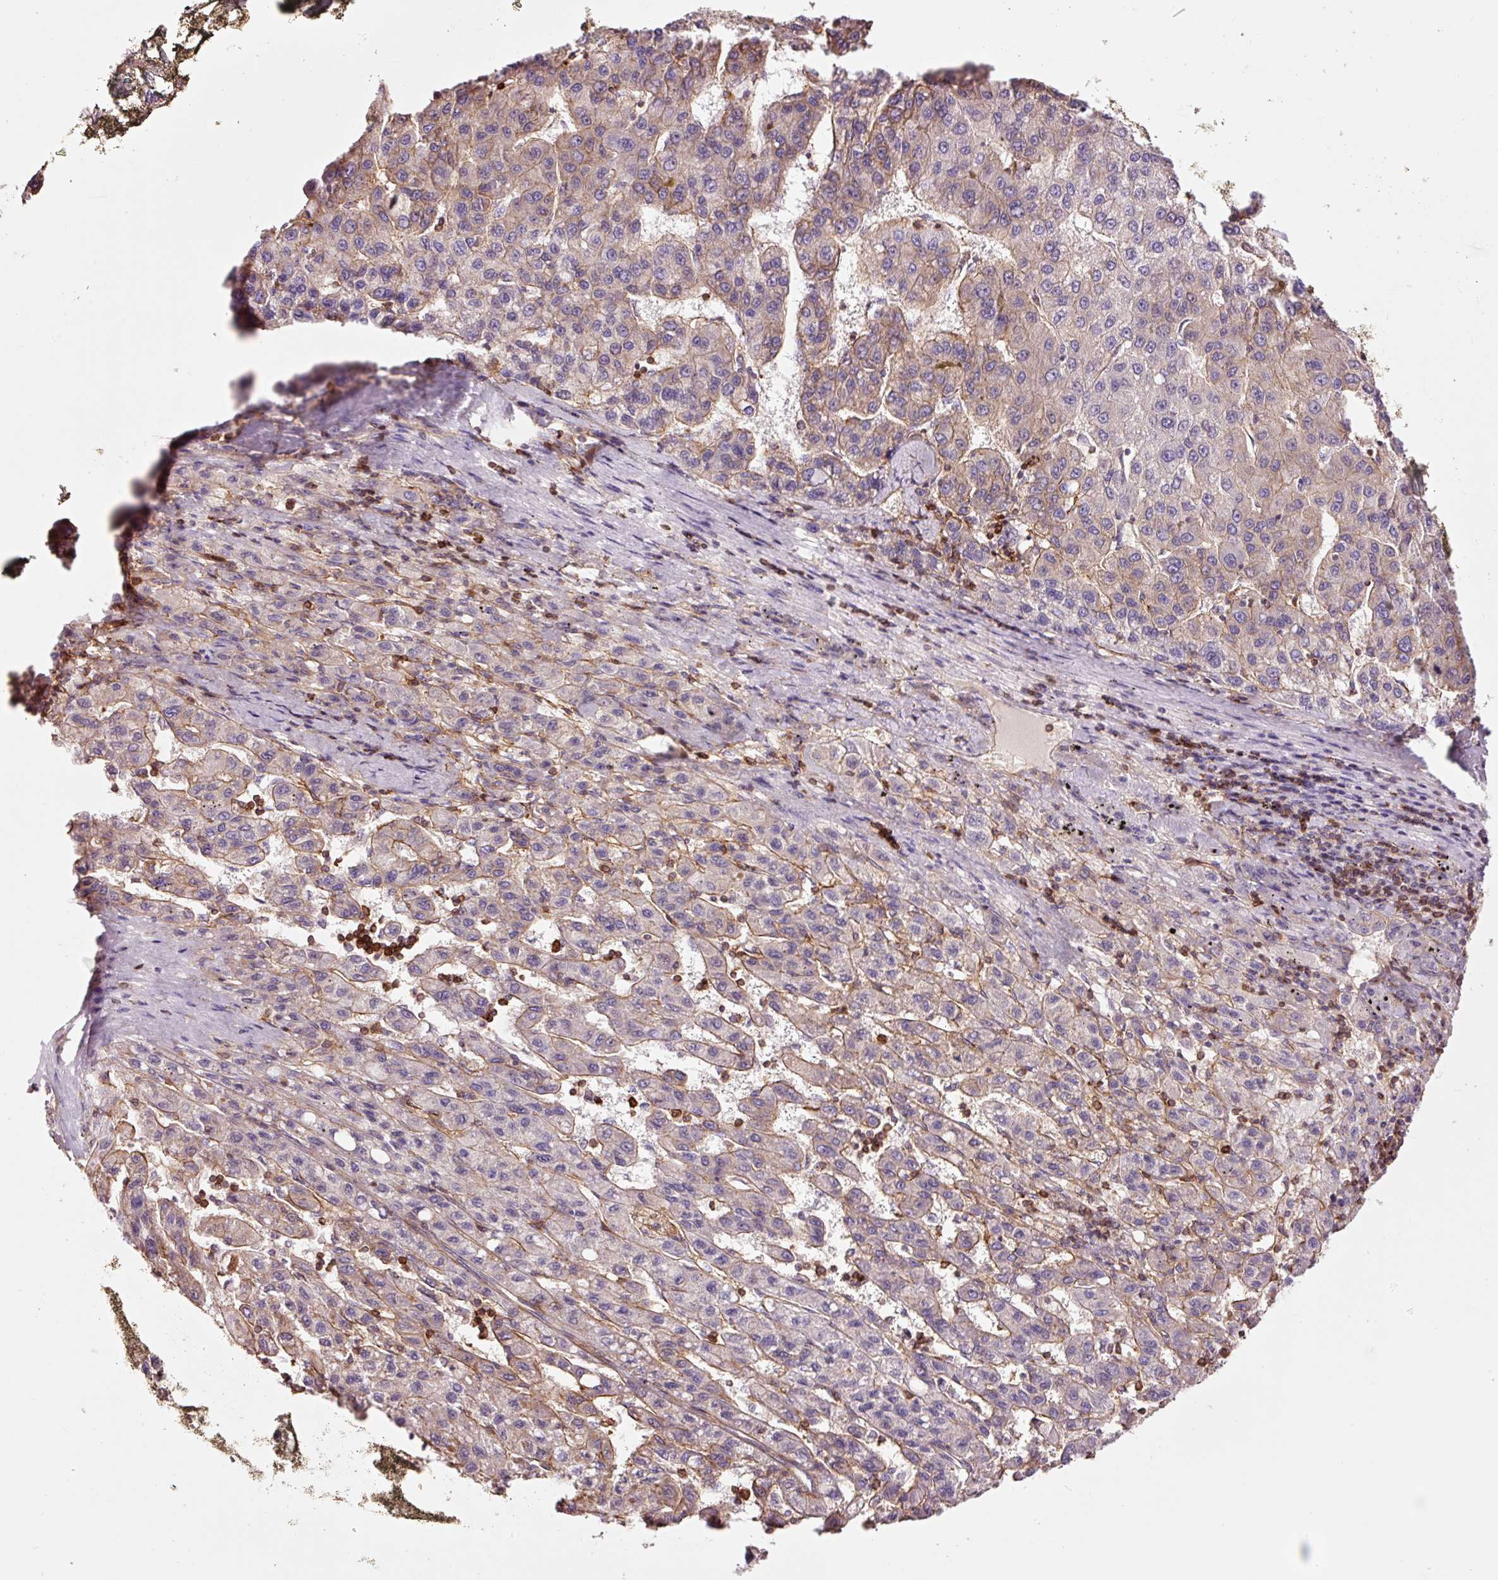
{"staining": {"intensity": "weak", "quantity": "<25%", "location": "cytoplasmic/membranous"}, "tissue": "liver cancer", "cell_type": "Tumor cells", "image_type": "cancer", "snomed": [{"axis": "morphology", "description": "Carcinoma, Hepatocellular, NOS"}, {"axis": "topography", "description": "Liver"}], "caption": "An immunohistochemistry (IHC) image of liver cancer (hepatocellular carcinoma) is shown. There is no staining in tumor cells of liver cancer (hepatocellular carcinoma).", "gene": "ADD3", "patient": {"sex": "female", "age": 82}}